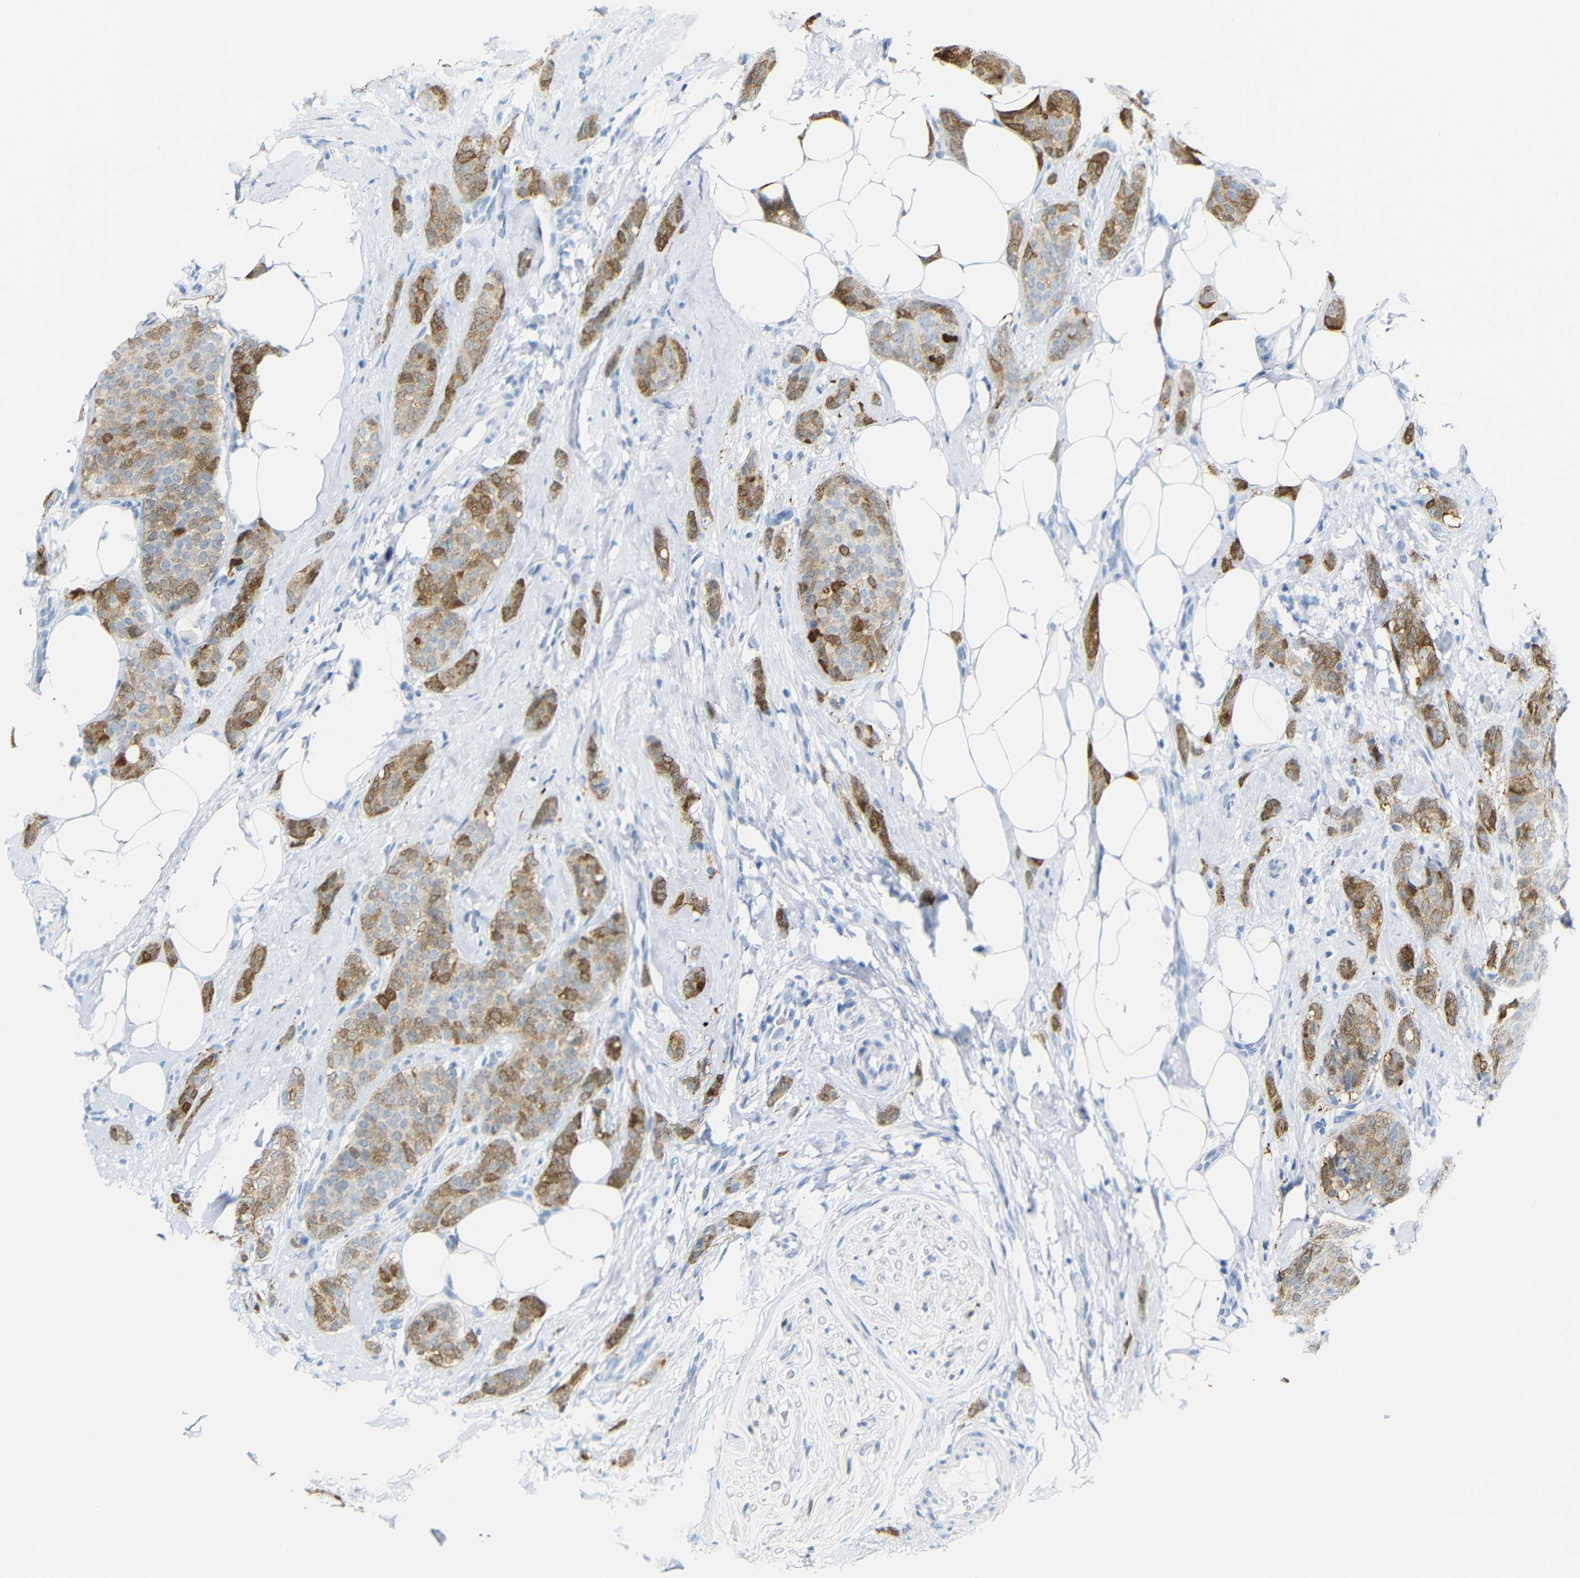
{"staining": {"intensity": "moderate", "quantity": ">75%", "location": "cytoplasmic/membranous"}, "tissue": "breast cancer", "cell_type": "Tumor cells", "image_type": "cancer", "snomed": [{"axis": "morphology", "description": "Lobular carcinoma"}, {"axis": "topography", "description": "Skin"}, {"axis": "topography", "description": "Breast"}], "caption": "This is a photomicrograph of IHC staining of breast cancer, which shows moderate expression in the cytoplasmic/membranous of tumor cells.", "gene": "MT1A", "patient": {"sex": "female", "age": 46}}